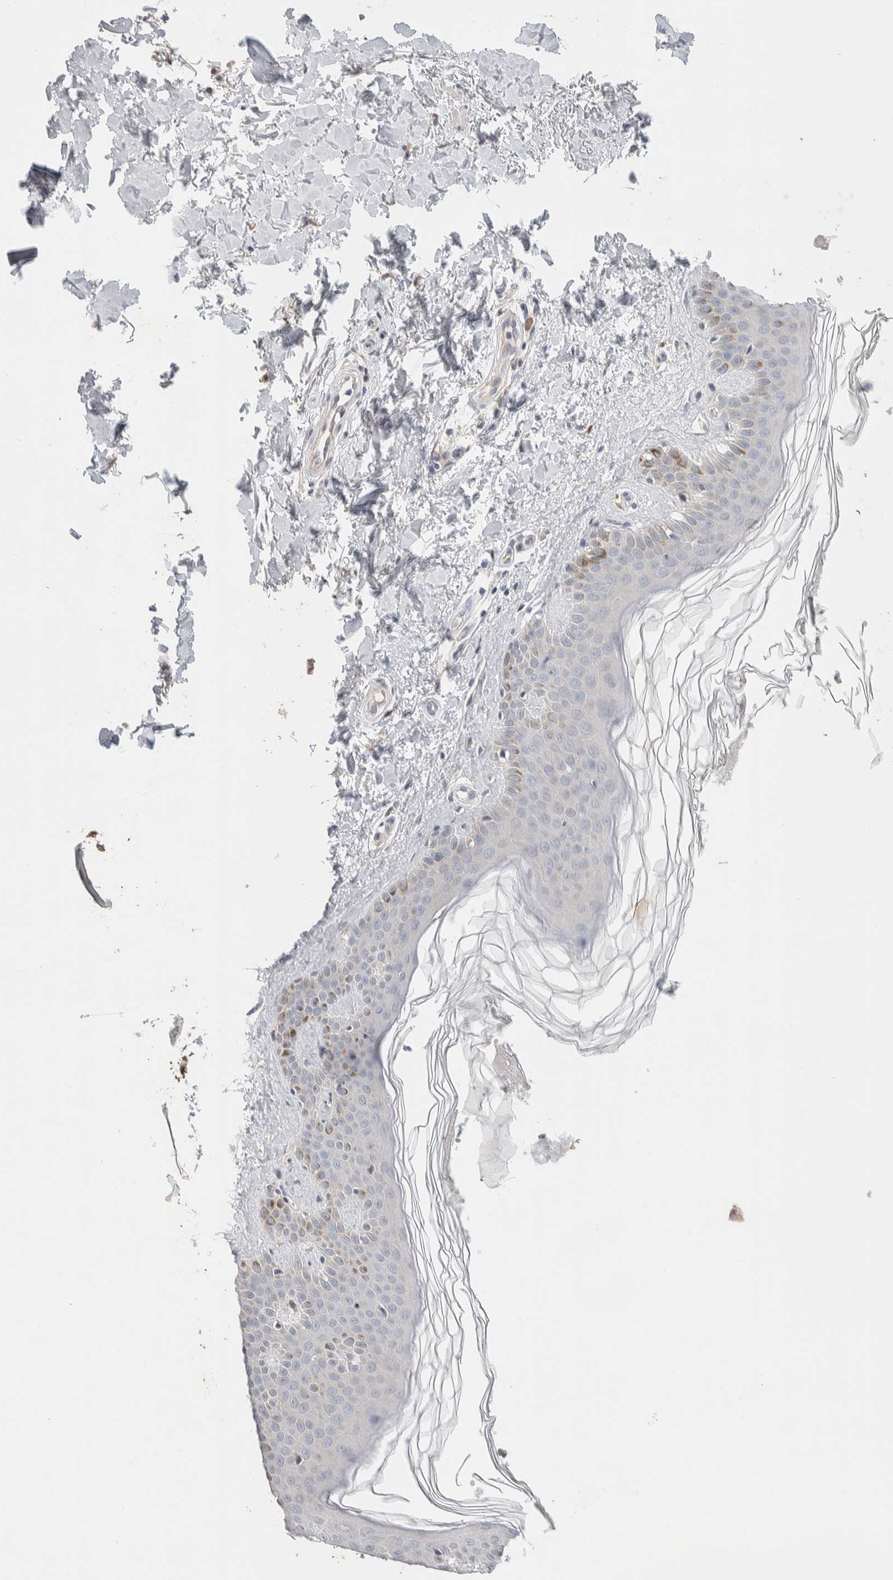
{"staining": {"intensity": "negative", "quantity": "none", "location": "none"}, "tissue": "skin", "cell_type": "Fibroblasts", "image_type": "normal", "snomed": [{"axis": "morphology", "description": "Normal tissue, NOS"}, {"axis": "topography", "description": "Skin"}], "caption": "There is no significant expression in fibroblasts of skin. (DAB IHC, high magnification).", "gene": "RUSF1", "patient": {"sex": "male", "age": 67}}